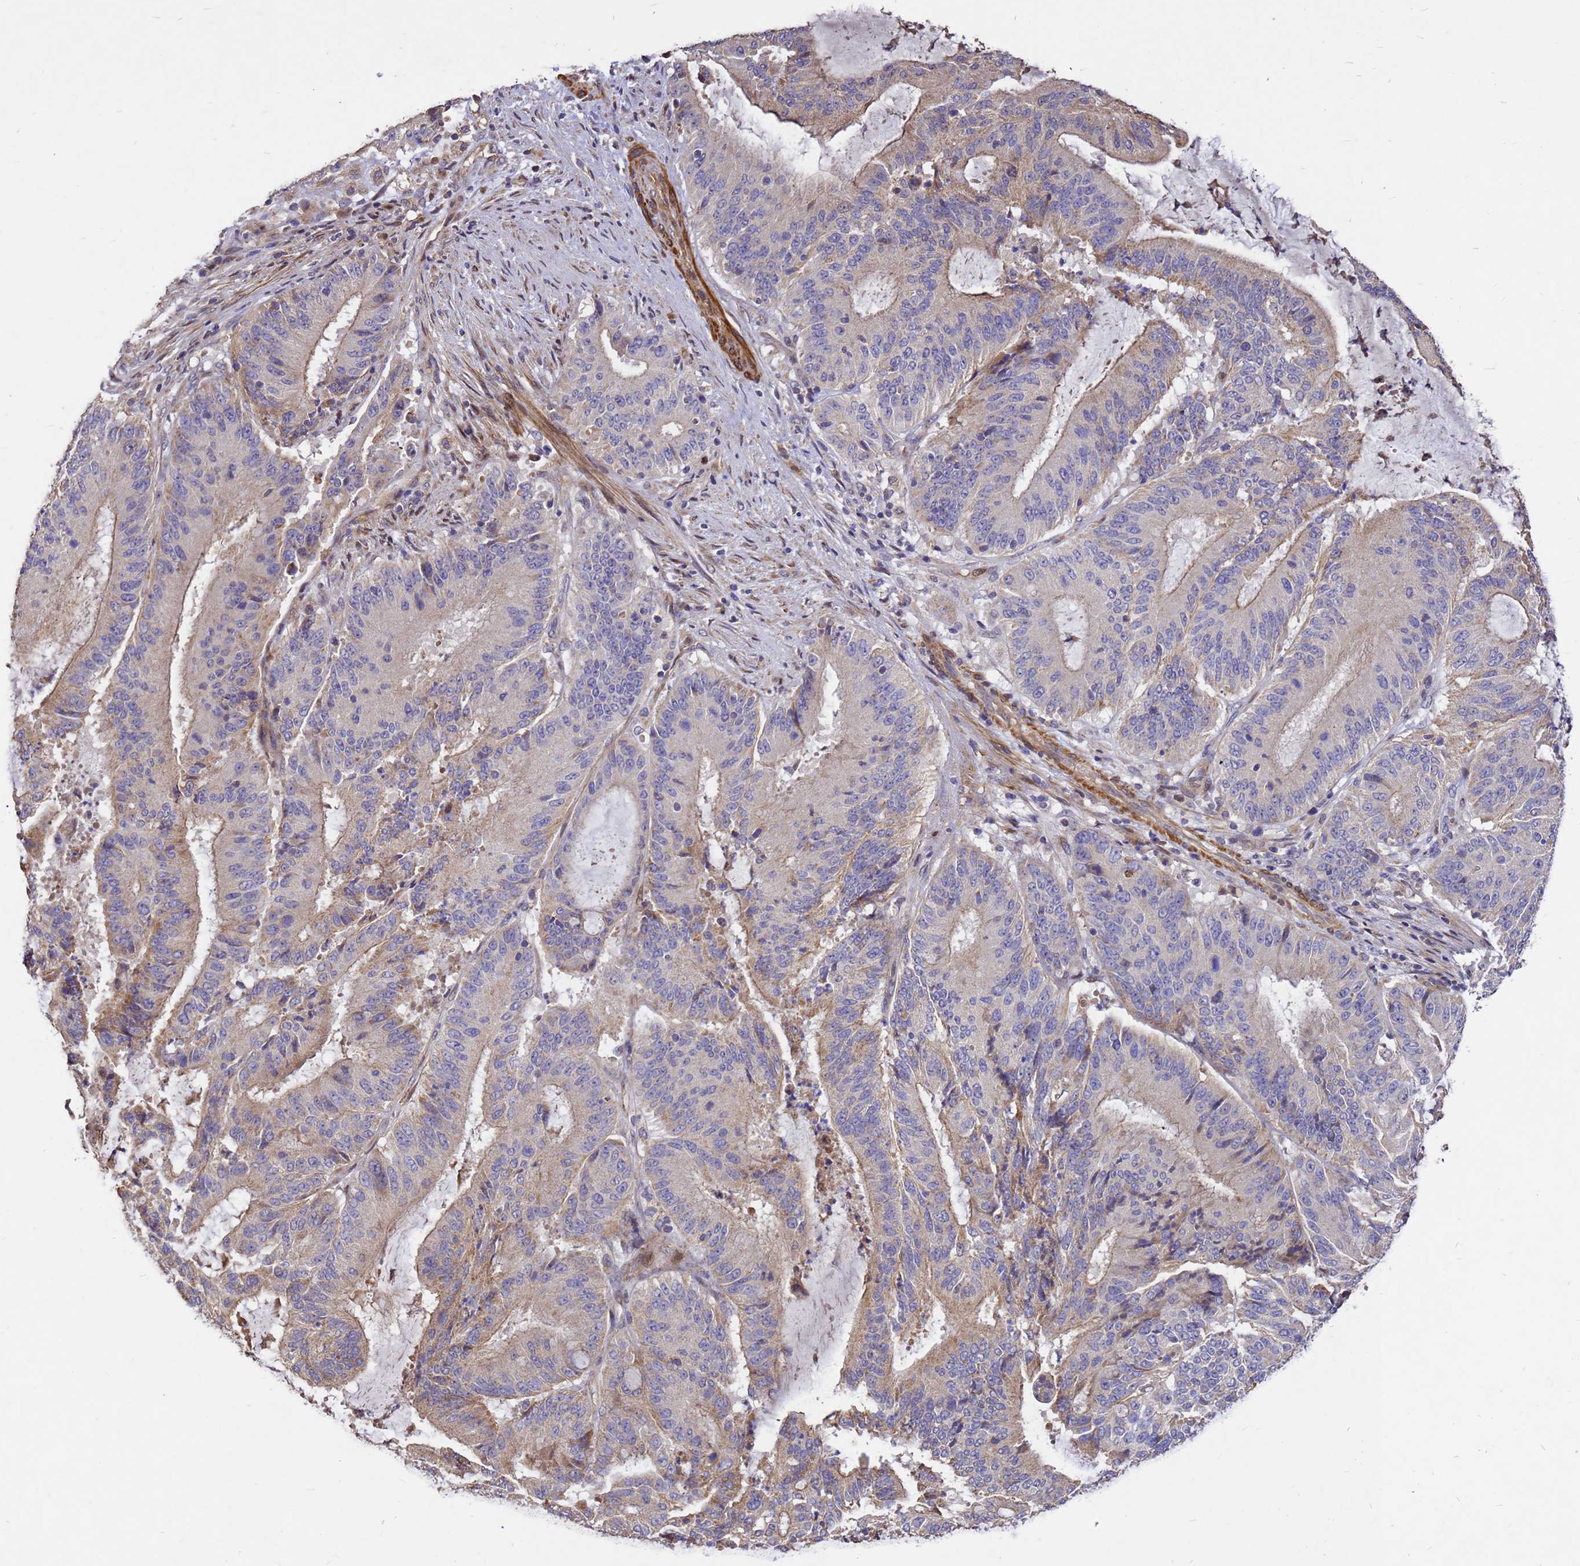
{"staining": {"intensity": "moderate", "quantity": "25%-75%", "location": "cytoplasmic/membranous"}, "tissue": "liver cancer", "cell_type": "Tumor cells", "image_type": "cancer", "snomed": [{"axis": "morphology", "description": "Normal tissue, NOS"}, {"axis": "morphology", "description": "Cholangiocarcinoma"}, {"axis": "topography", "description": "Liver"}, {"axis": "topography", "description": "Peripheral nerve tissue"}], "caption": "There is medium levels of moderate cytoplasmic/membranous expression in tumor cells of liver cancer (cholangiocarcinoma), as demonstrated by immunohistochemical staining (brown color).", "gene": "RSPRY1", "patient": {"sex": "female", "age": 73}}